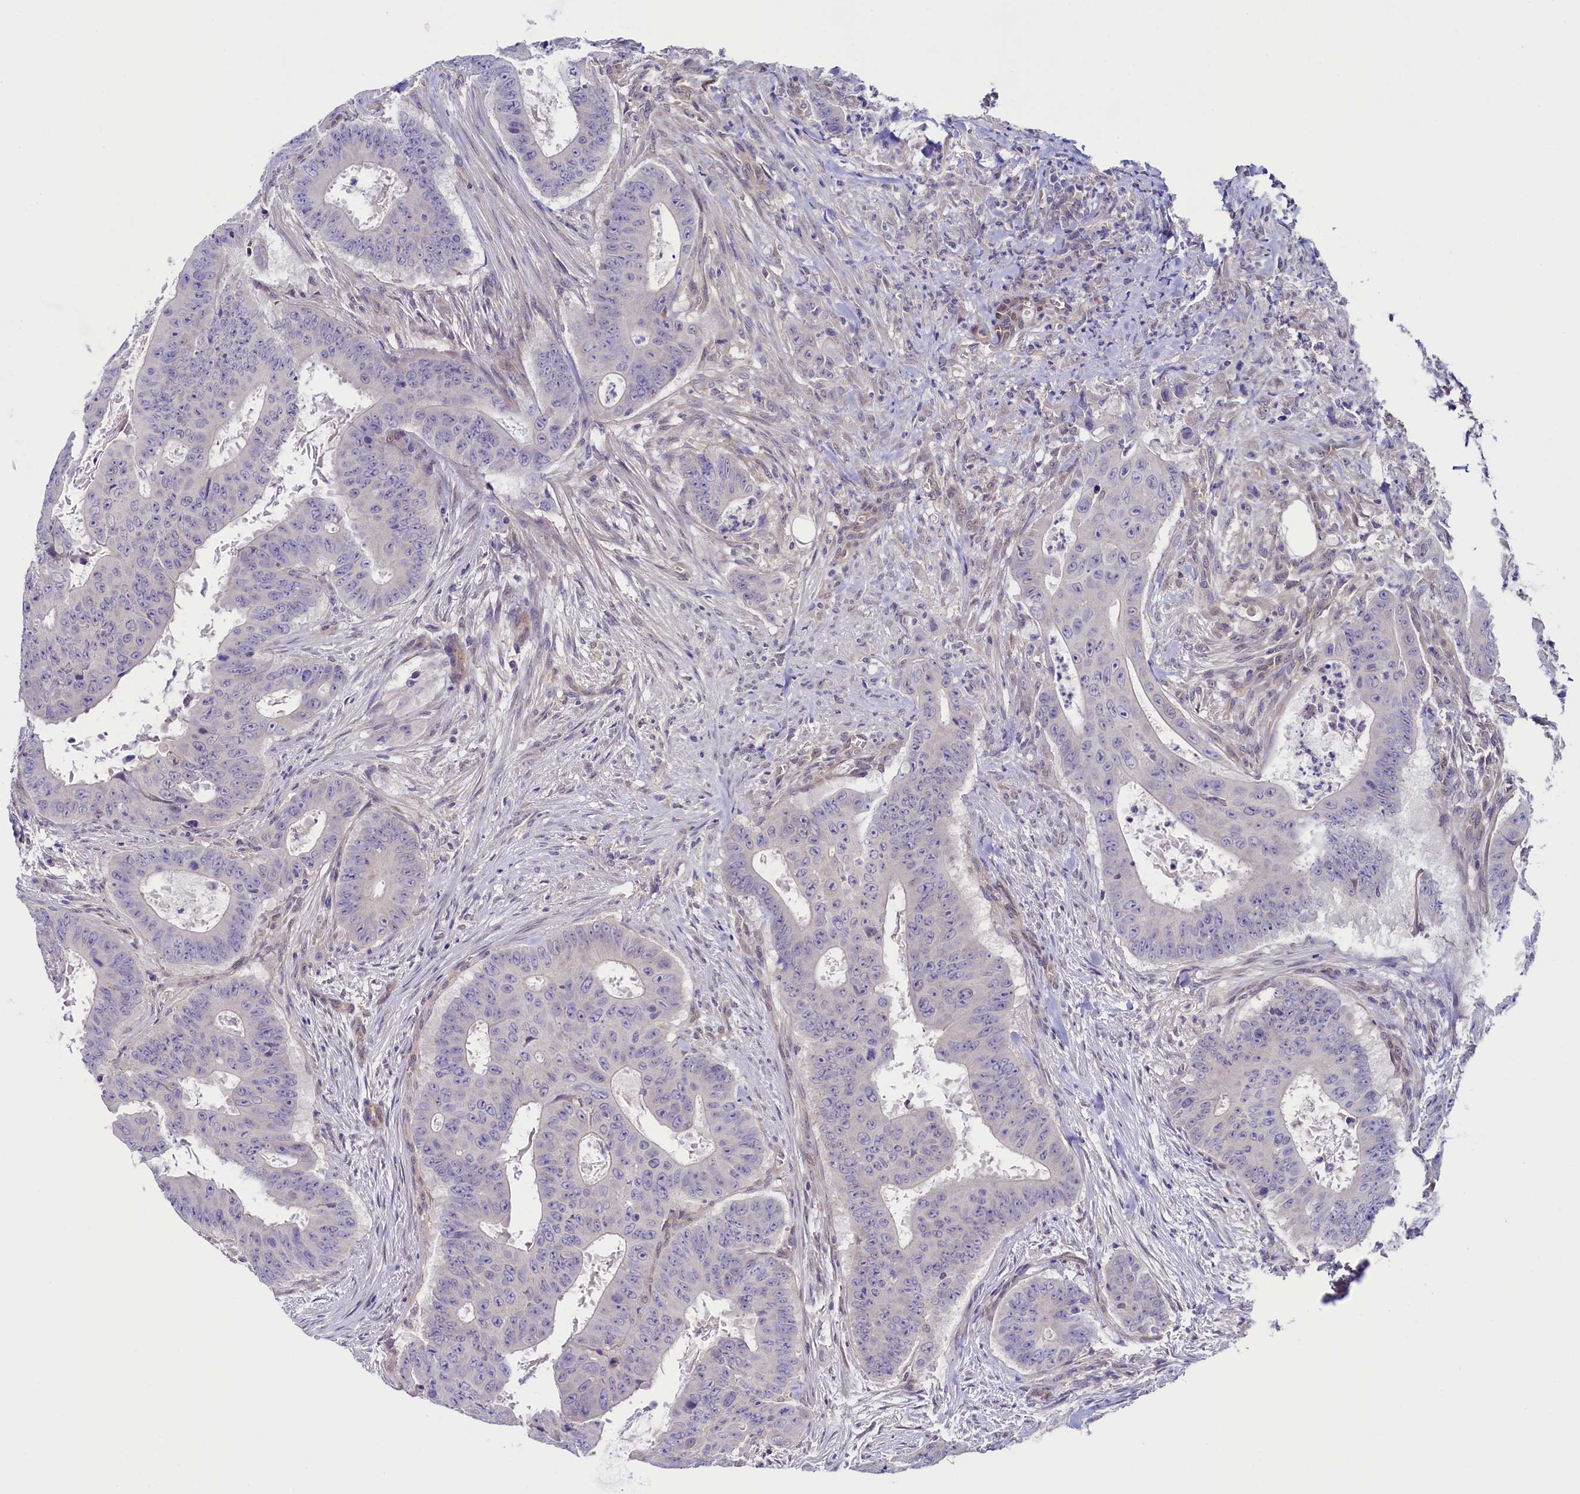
{"staining": {"intensity": "weak", "quantity": "<25%", "location": "nuclear"}, "tissue": "colorectal cancer", "cell_type": "Tumor cells", "image_type": "cancer", "snomed": [{"axis": "morphology", "description": "Adenocarcinoma, NOS"}, {"axis": "topography", "description": "Rectum"}], "caption": "The immunohistochemistry (IHC) image has no significant expression in tumor cells of colorectal cancer tissue.", "gene": "FLYWCH2", "patient": {"sex": "female", "age": 75}}